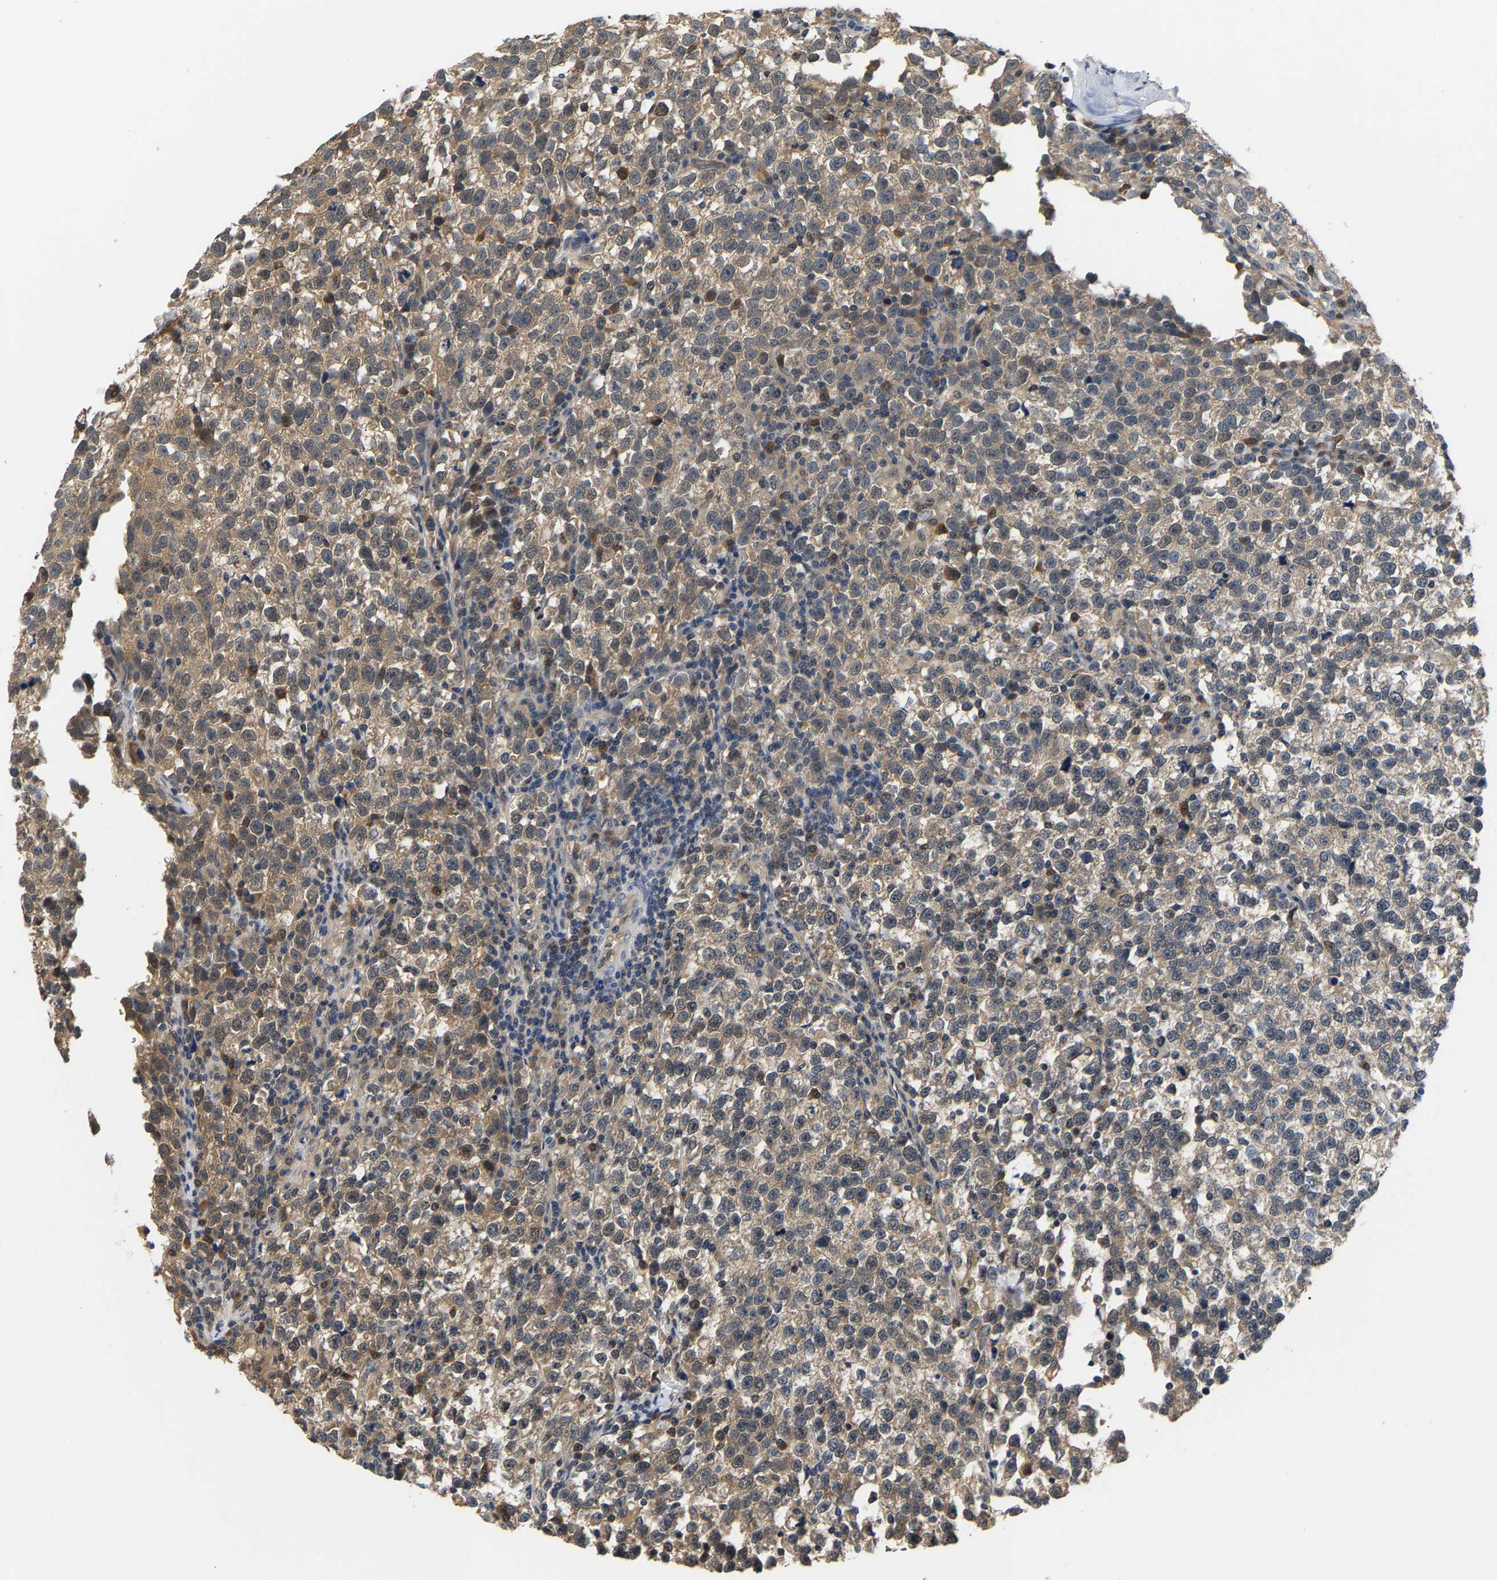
{"staining": {"intensity": "moderate", "quantity": ">75%", "location": "cytoplasmic/membranous"}, "tissue": "testis cancer", "cell_type": "Tumor cells", "image_type": "cancer", "snomed": [{"axis": "morphology", "description": "Normal tissue, NOS"}, {"axis": "morphology", "description": "Seminoma, NOS"}, {"axis": "topography", "description": "Testis"}], "caption": "A brown stain shows moderate cytoplasmic/membranous expression of a protein in human seminoma (testis) tumor cells.", "gene": "ARHGEF12", "patient": {"sex": "male", "age": 43}}